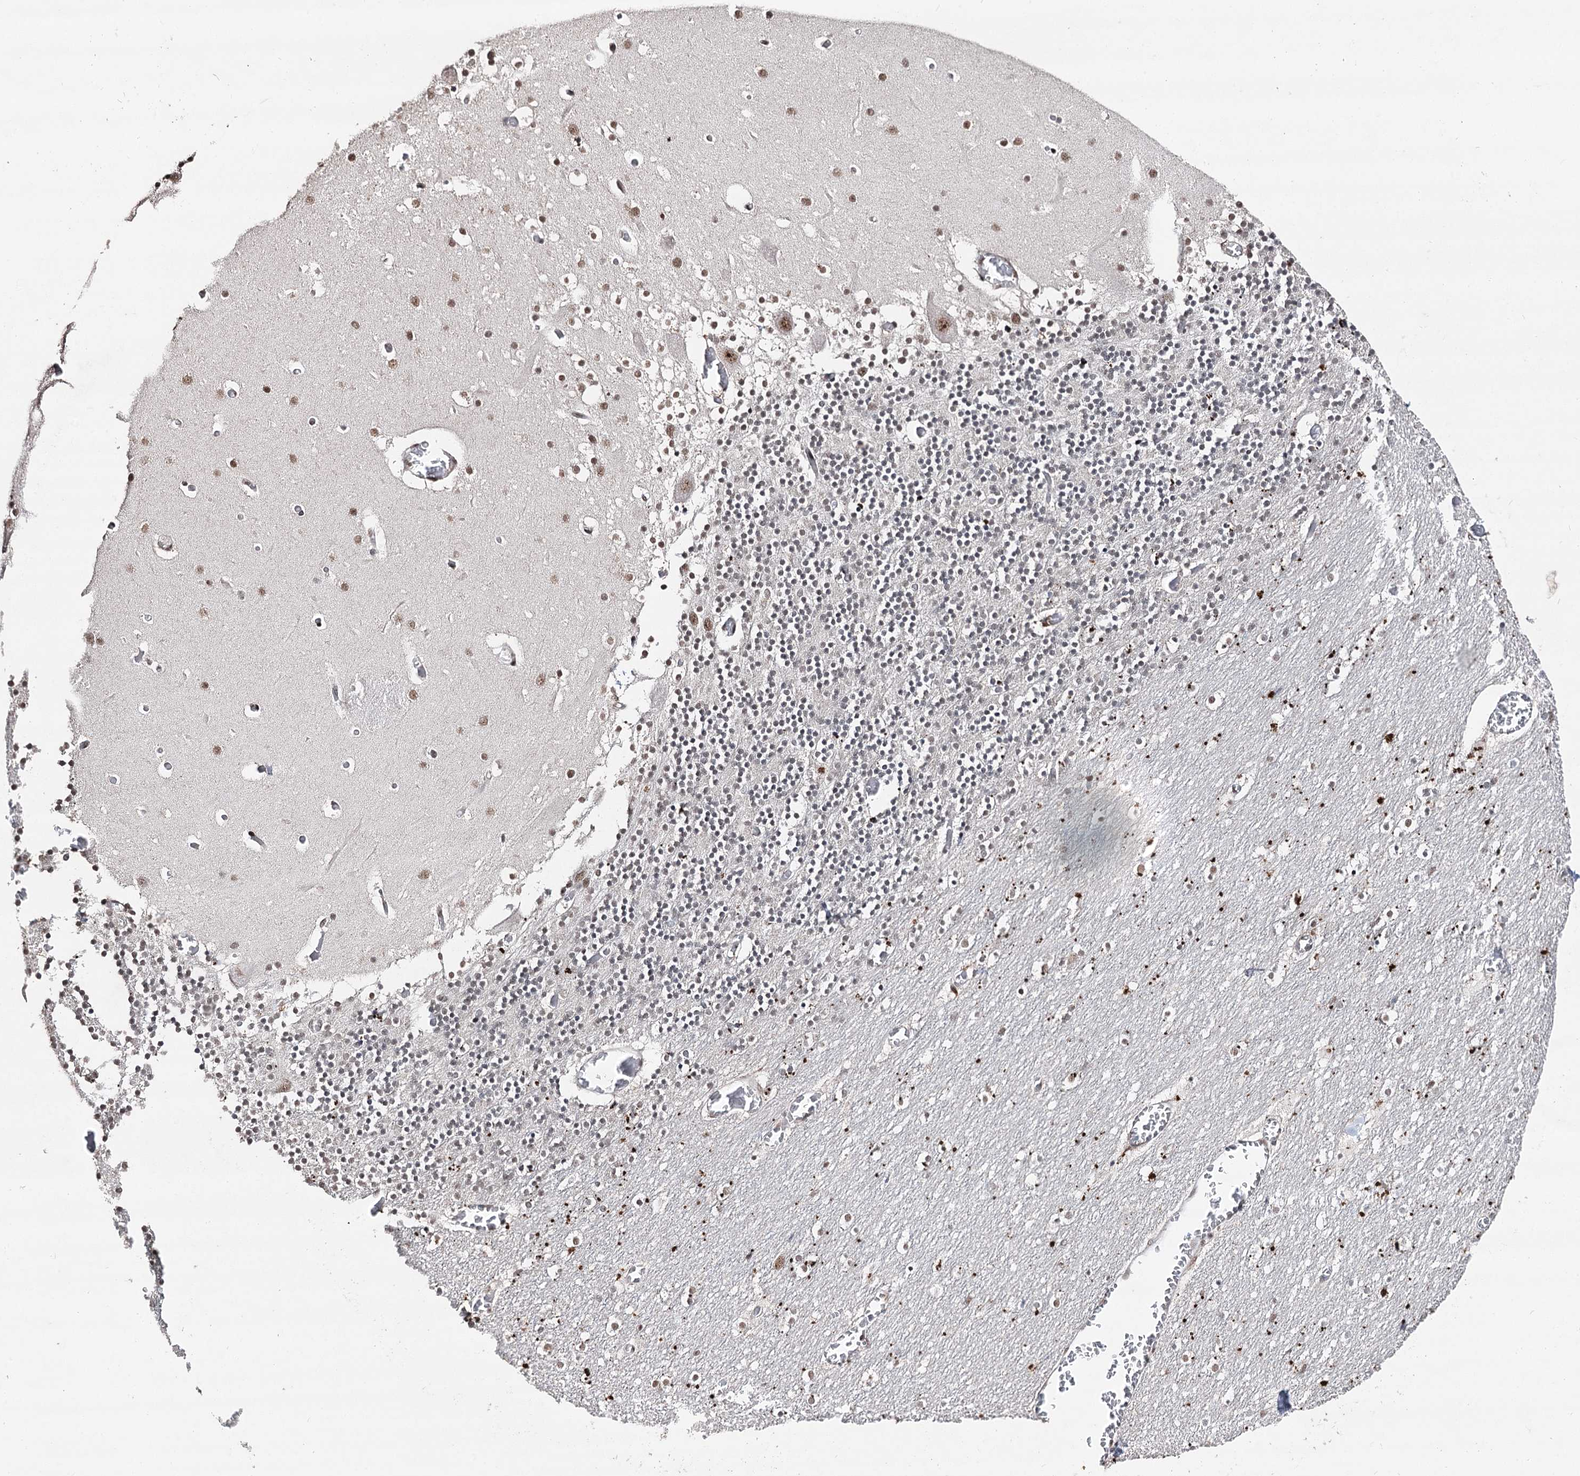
{"staining": {"intensity": "weak", "quantity": "<25%", "location": "nuclear"}, "tissue": "cerebellum", "cell_type": "Cells in granular layer", "image_type": "normal", "snomed": [{"axis": "morphology", "description": "Normal tissue, NOS"}, {"axis": "topography", "description": "Cerebellum"}], "caption": "This photomicrograph is of unremarkable cerebellum stained with IHC to label a protein in brown with the nuclei are counter-stained blue. There is no positivity in cells in granular layer. (DAB immunohistochemistry (IHC) visualized using brightfield microscopy, high magnification).", "gene": "PDCD4", "patient": {"sex": "female", "age": 28}}